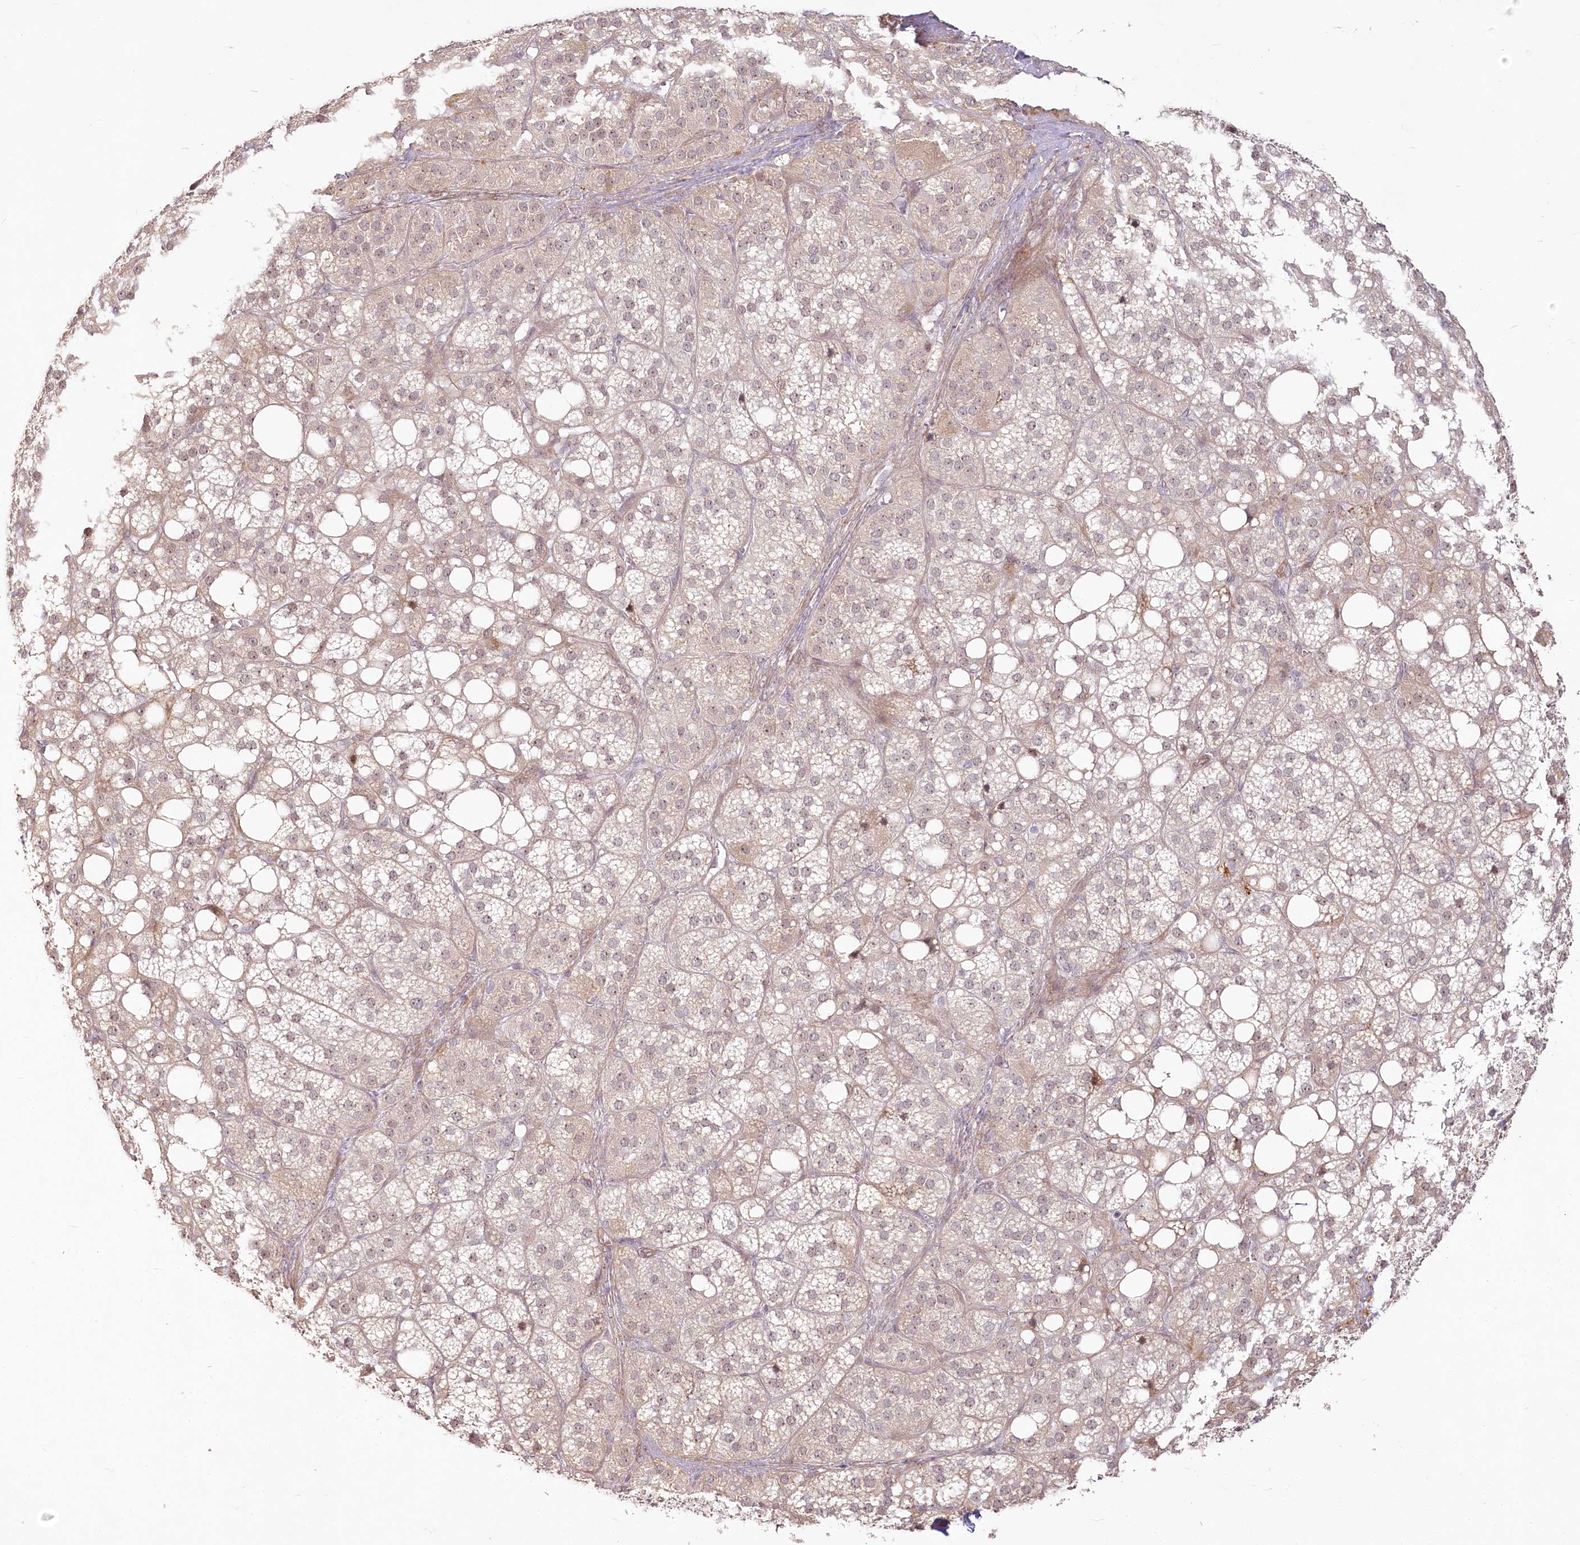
{"staining": {"intensity": "moderate", "quantity": "25%-75%", "location": "cytoplasmic/membranous,nuclear"}, "tissue": "adrenal gland", "cell_type": "Glandular cells", "image_type": "normal", "snomed": [{"axis": "morphology", "description": "Normal tissue, NOS"}, {"axis": "topography", "description": "Adrenal gland"}], "caption": "Adrenal gland was stained to show a protein in brown. There is medium levels of moderate cytoplasmic/membranous,nuclear positivity in approximately 25%-75% of glandular cells. (DAB (3,3'-diaminobenzidine) IHC with brightfield microscopy, high magnification).", "gene": "EXOSC7", "patient": {"sex": "female", "age": 59}}